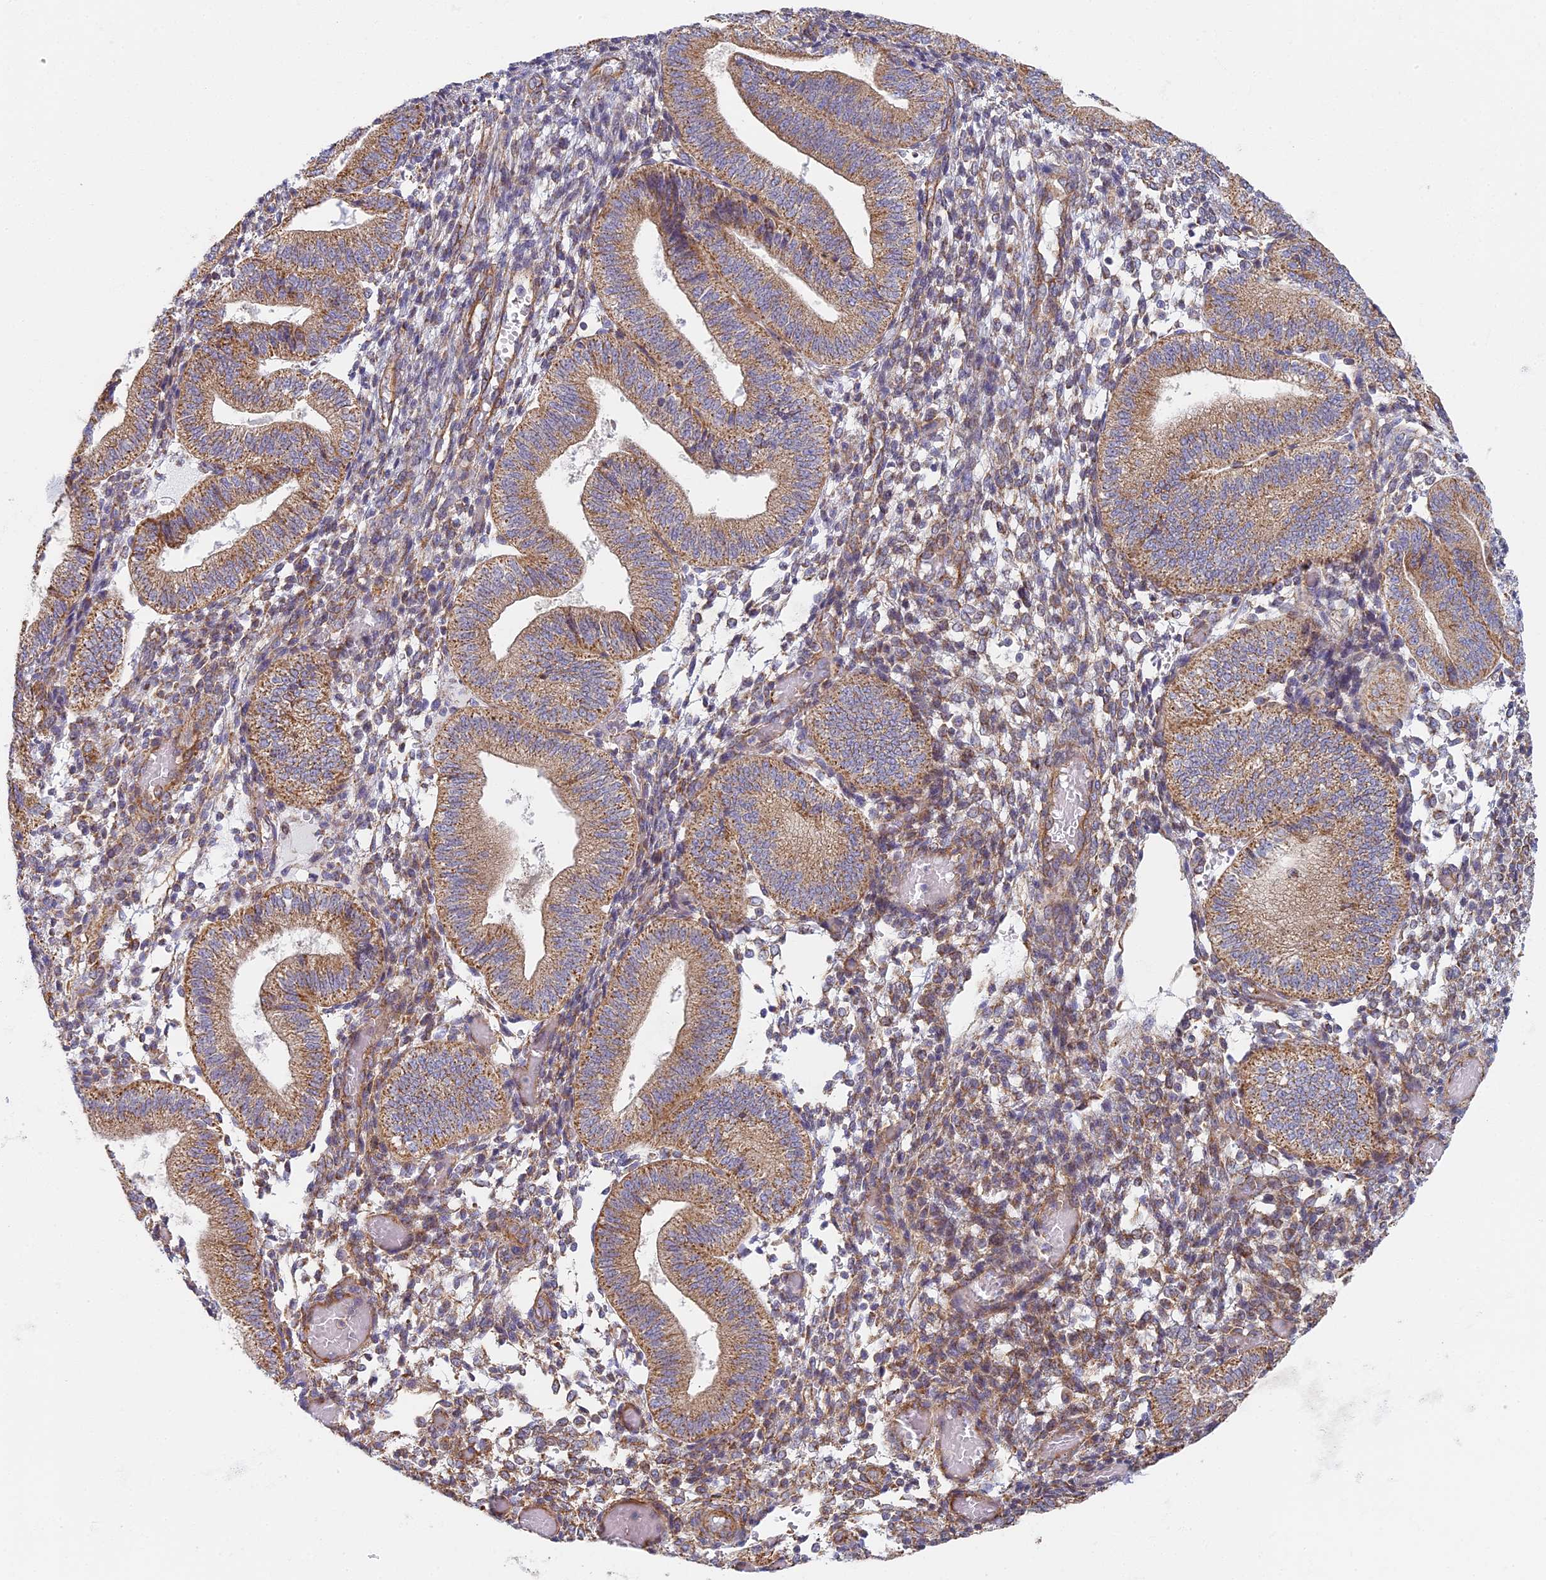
{"staining": {"intensity": "moderate", "quantity": "25%-75%", "location": "cytoplasmic/membranous"}, "tissue": "endometrium", "cell_type": "Cells in endometrial stroma", "image_type": "normal", "snomed": [{"axis": "morphology", "description": "Normal tissue, NOS"}, {"axis": "topography", "description": "Endometrium"}], "caption": "A medium amount of moderate cytoplasmic/membranous staining is appreciated in about 25%-75% of cells in endometrial stroma in benign endometrium.", "gene": "DDA1", "patient": {"sex": "female", "age": 34}}